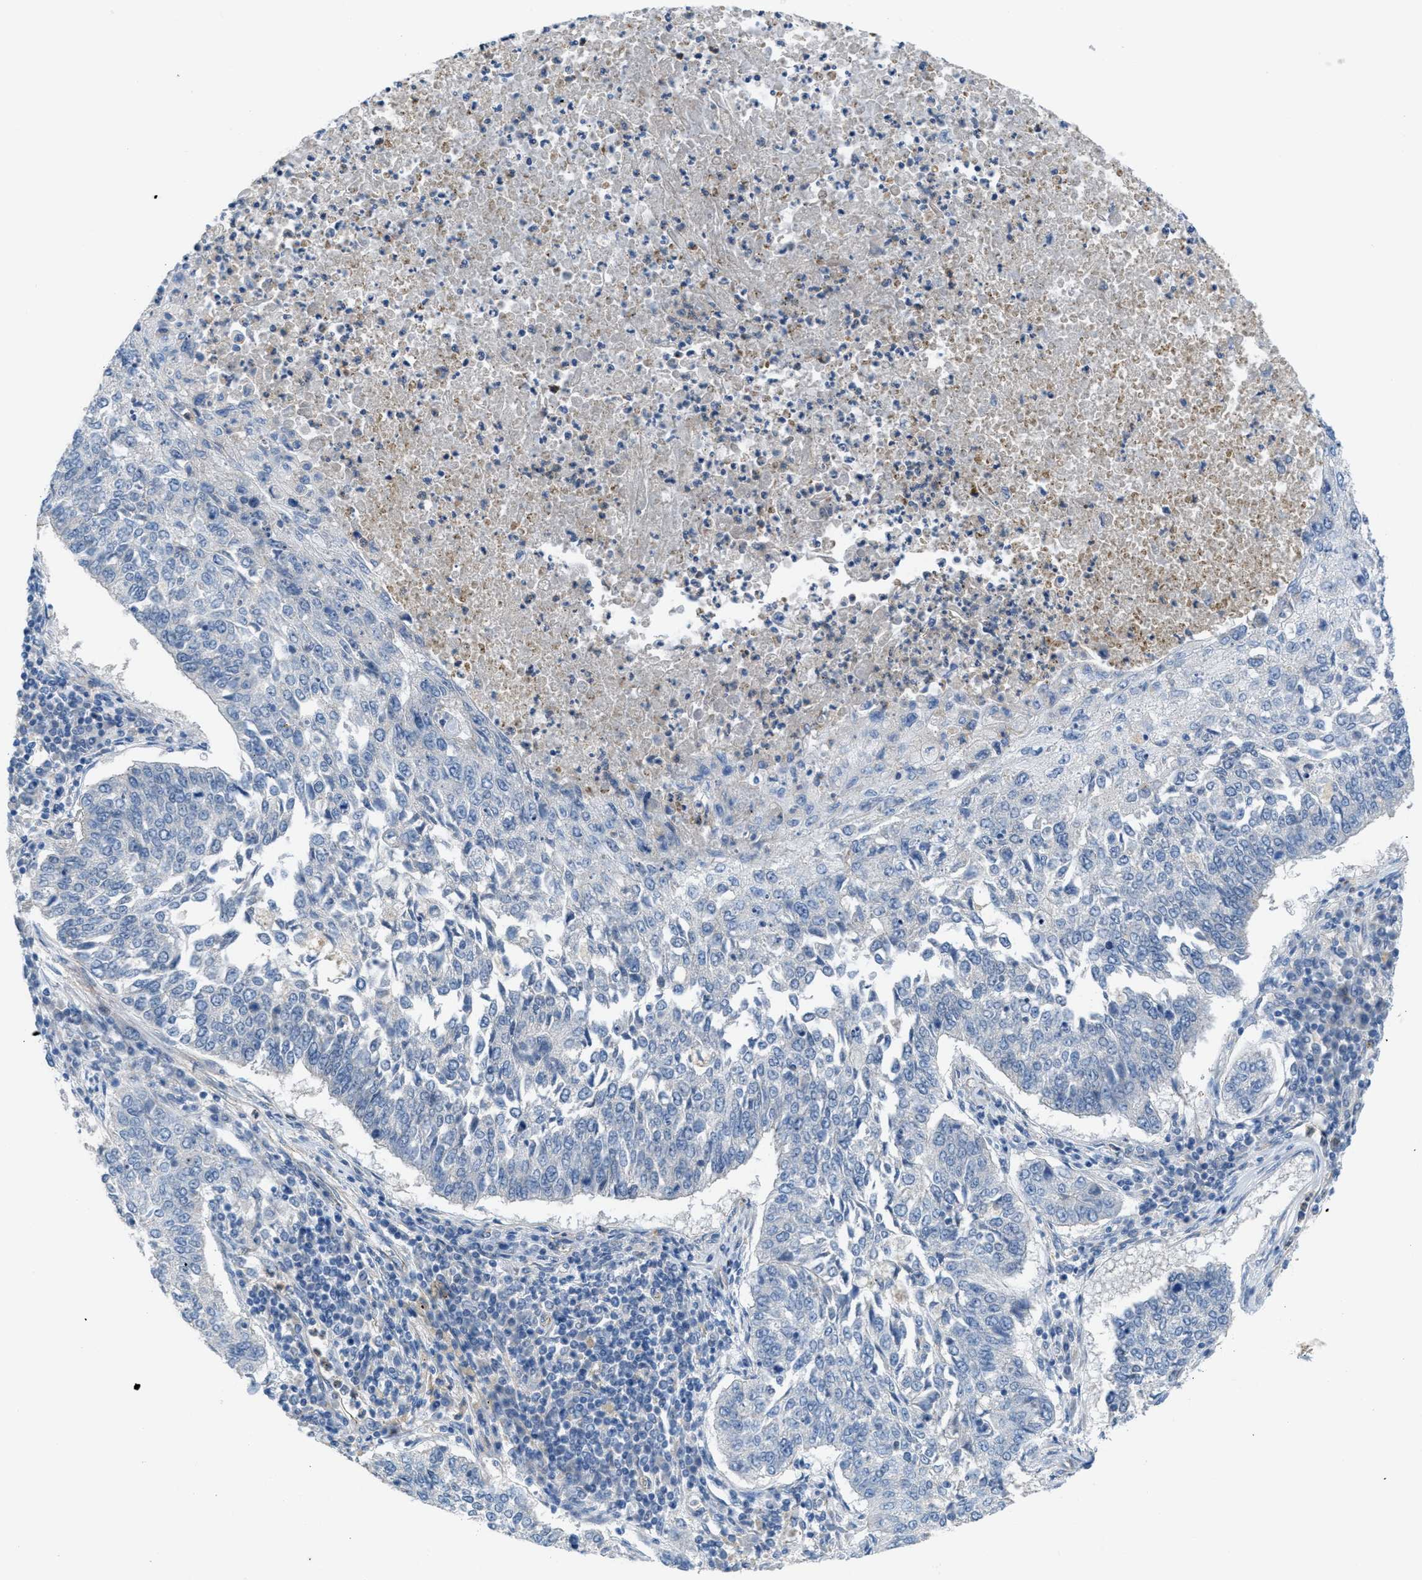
{"staining": {"intensity": "negative", "quantity": "none", "location": "none"}, "tissue": "lung cancer", "cell_type": "Tumor cells", "image_type": "cancer", "snomed": [{"axis": "morphology", "description": "Normal tissue, NOS"}, {"axis": "morphology", "description": "Squamous cell carcinoma, NOS"}, {"axis": "topography", "description": "Cartilage tissue"}, {"axis": "topography", "description": "Bronchus"}, {"axis": "topography", "description": "Lung"}], "caption": "Protein analysis of lung squamous cell carcinoma exhibits no significant staining in tumor cells.", "gene": "CRB3", "patient": {"sex": "female", "age": 49}}